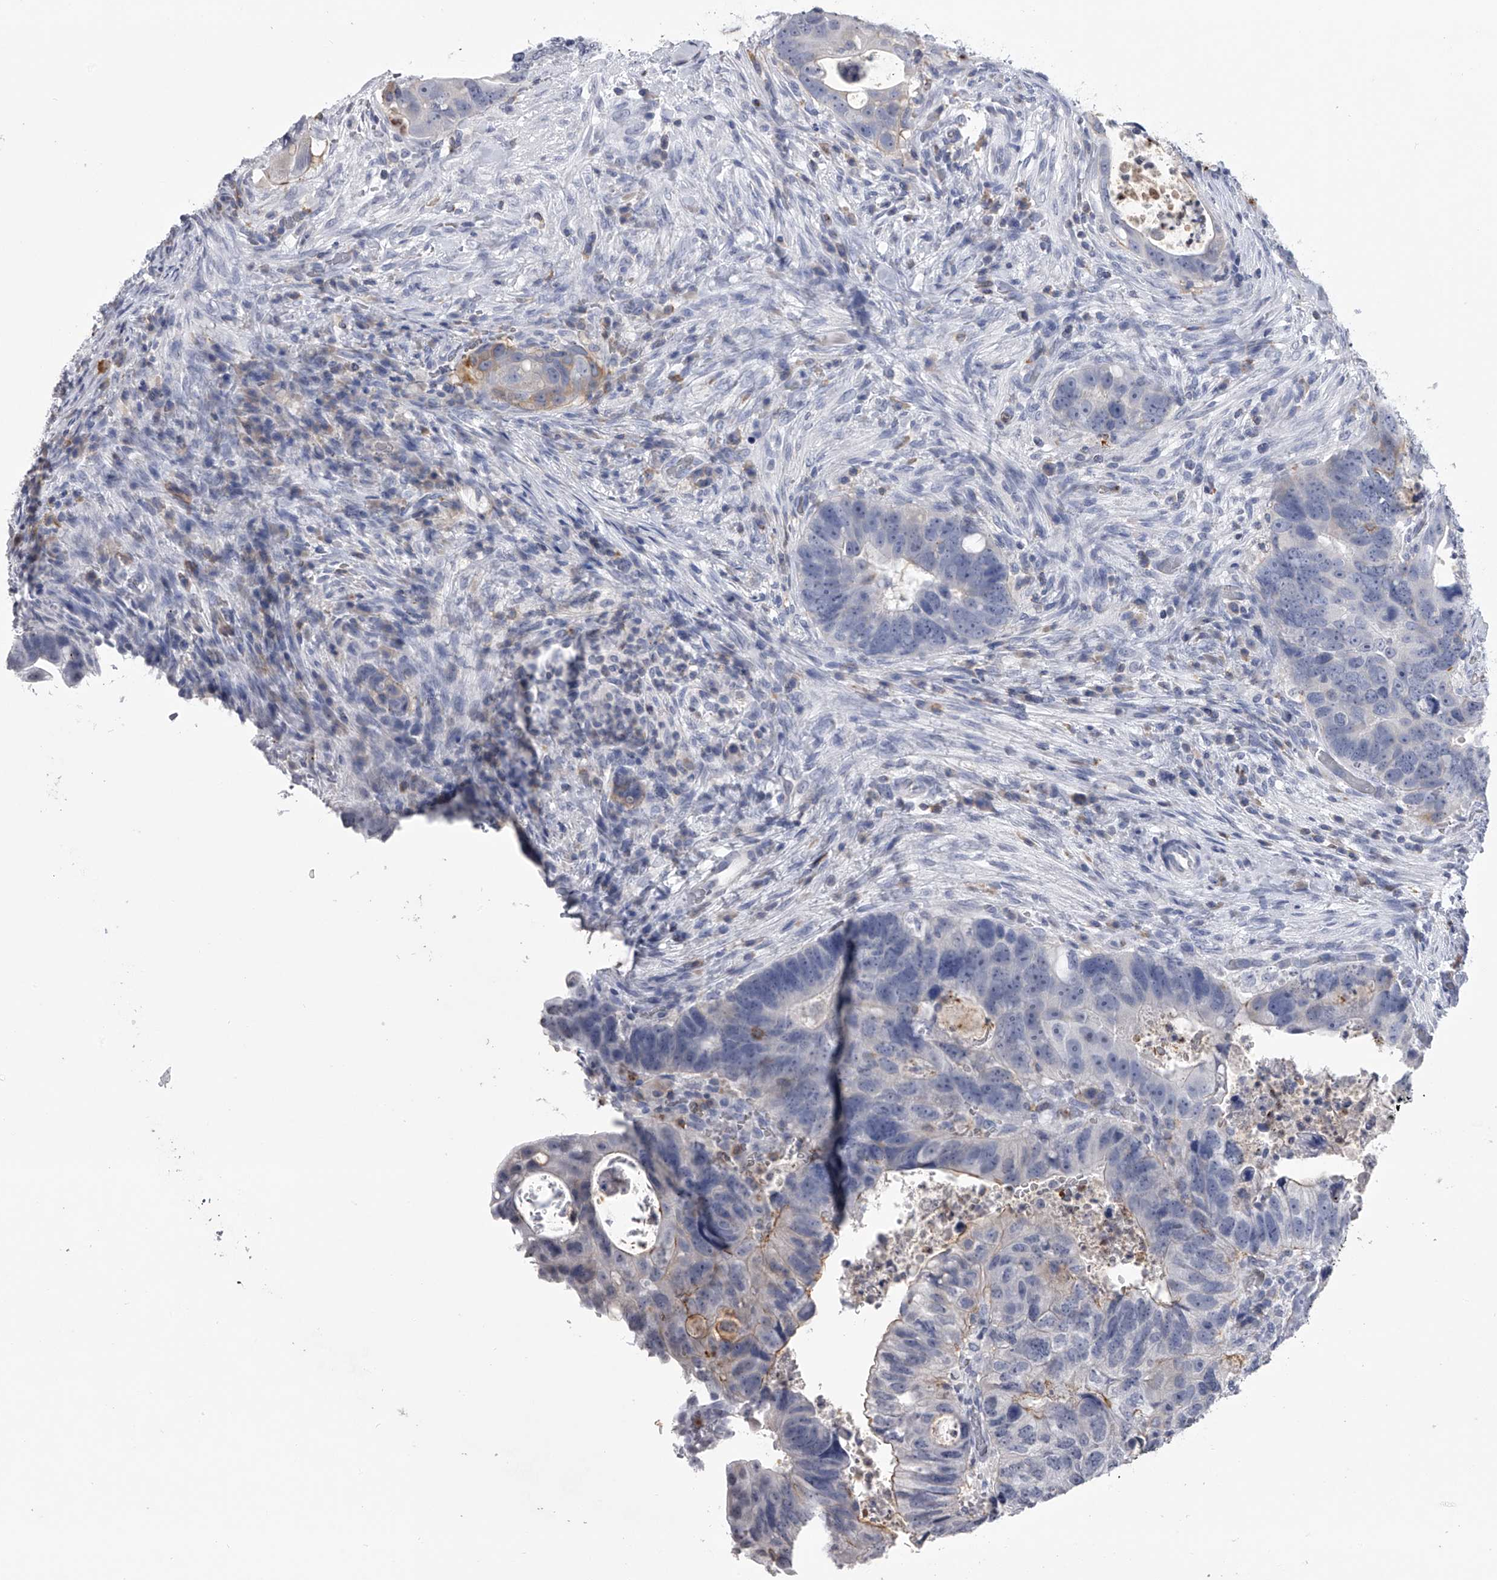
{"staining": {"intensity": "weak", "quantity": "<25%", "location": "cytoplasmic/membranous"}, "tissue": "colorectal cancer", "cell_type": "Tumor cells", "image_type": "cancer", "snomed": [{"axis": "morphology", "description": "Adenocarcinoma, NOS"}, {"axis": "topography", "description": "Rectum"}], "caption": "The micrograph displays no staining of tumor cells in adenocarcinoma (colorectal). (Brightfield microscopy of DAB (3,3'-diaminobenzidine) IHC at high magnification).", "gene": "TASP1", "patient": {"sex": "male", "age": 59}}